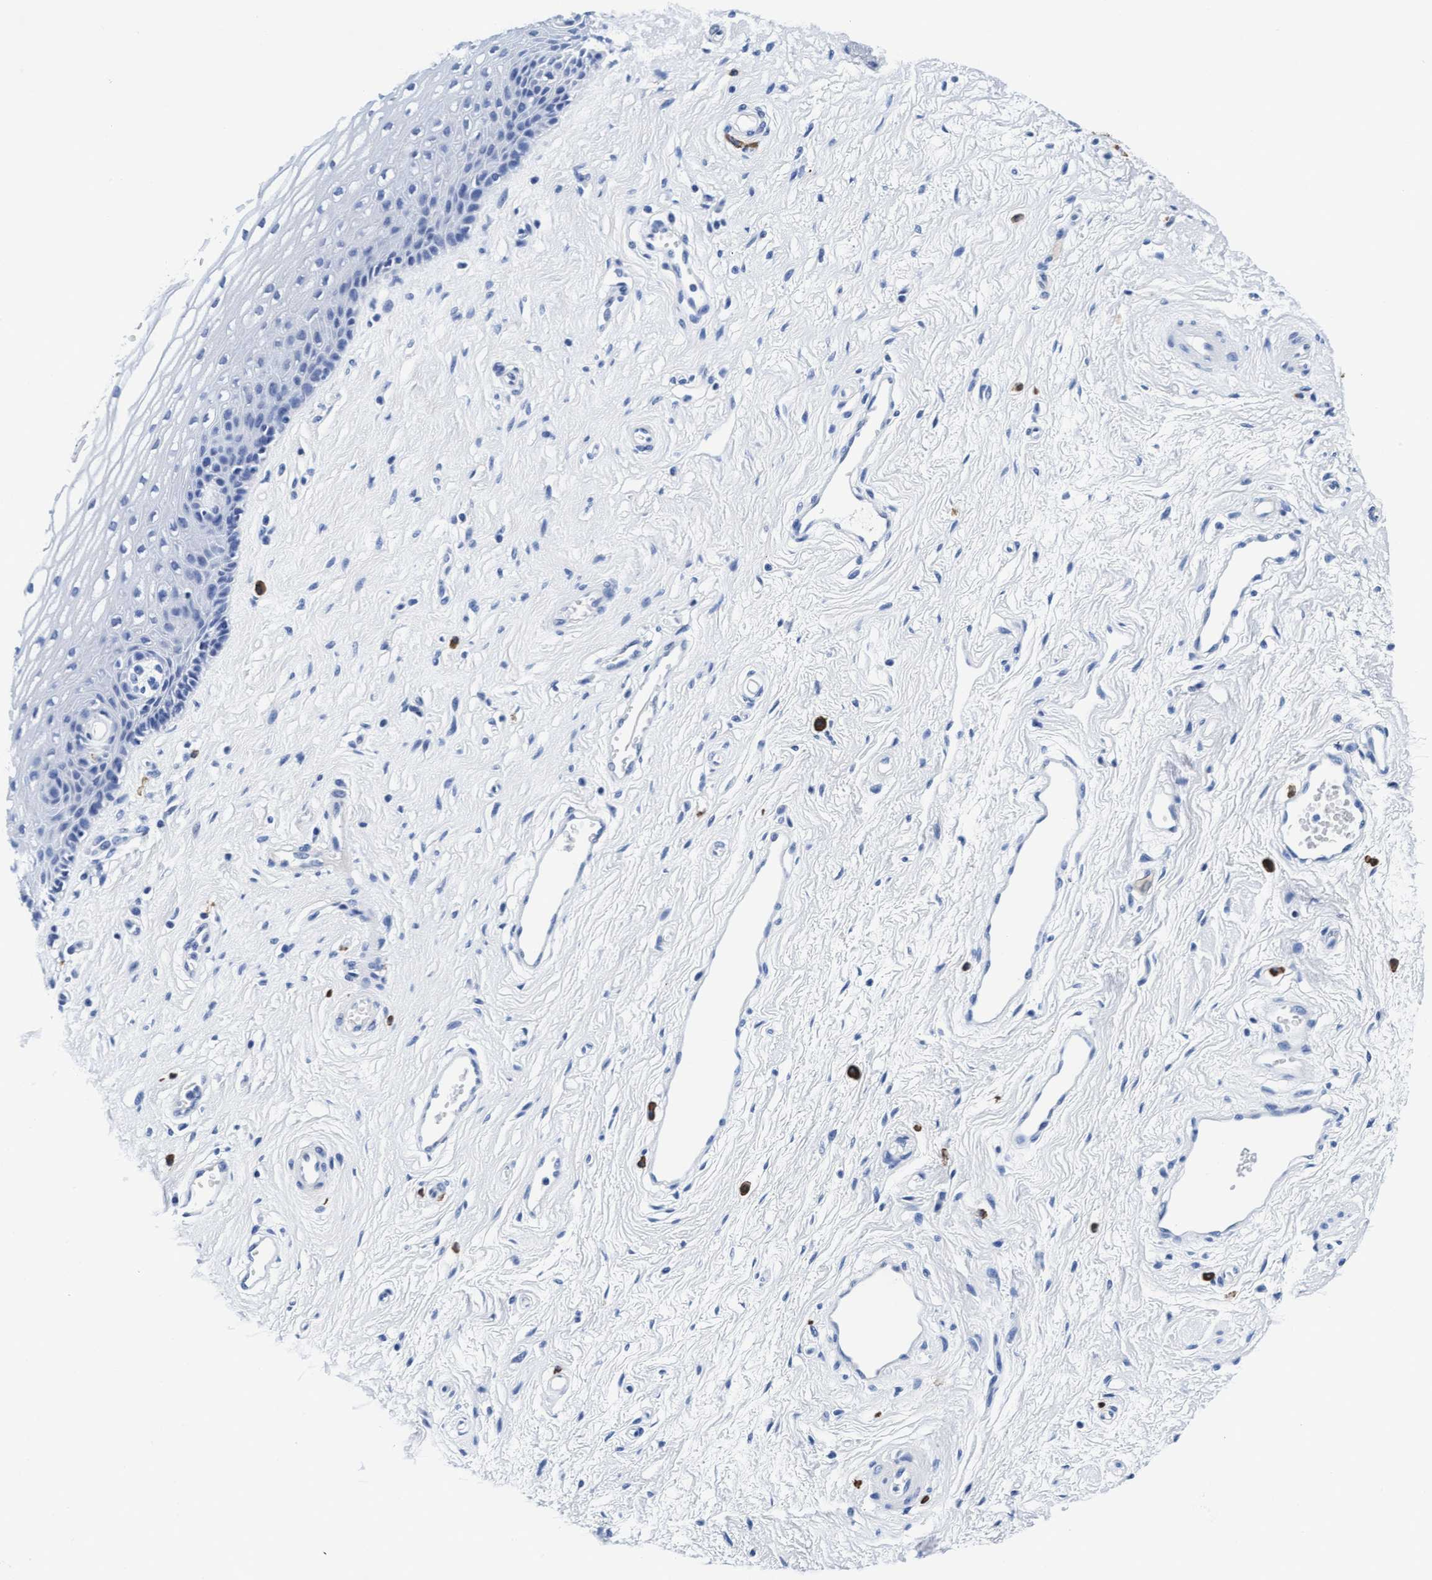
{"staining": {"intensity": "negative", "quantity": "none", "location": "none"}, "tissue": "vagina", "cell_type": "Squamous epithelial cells", "image_type": "normal", "snomed": [{"axis": "morphology", "description": "Normal tissue, NOS"}, {"axis": "topography", "description": "Vagina"}], "caption": "This micrograph is of benign vagina stained with immunohistochemistry to label a protein in brown with the nuclei are counter-stained blue. There is no positivity in squamous epithelial cells. (Stains: DAB immunohistochemistry with hematoxylin counter stain, Microscopy: brightfield microscopy at high magnification).", "gene": "ARSG", "patient": {"sex": "female", "age": 46}}